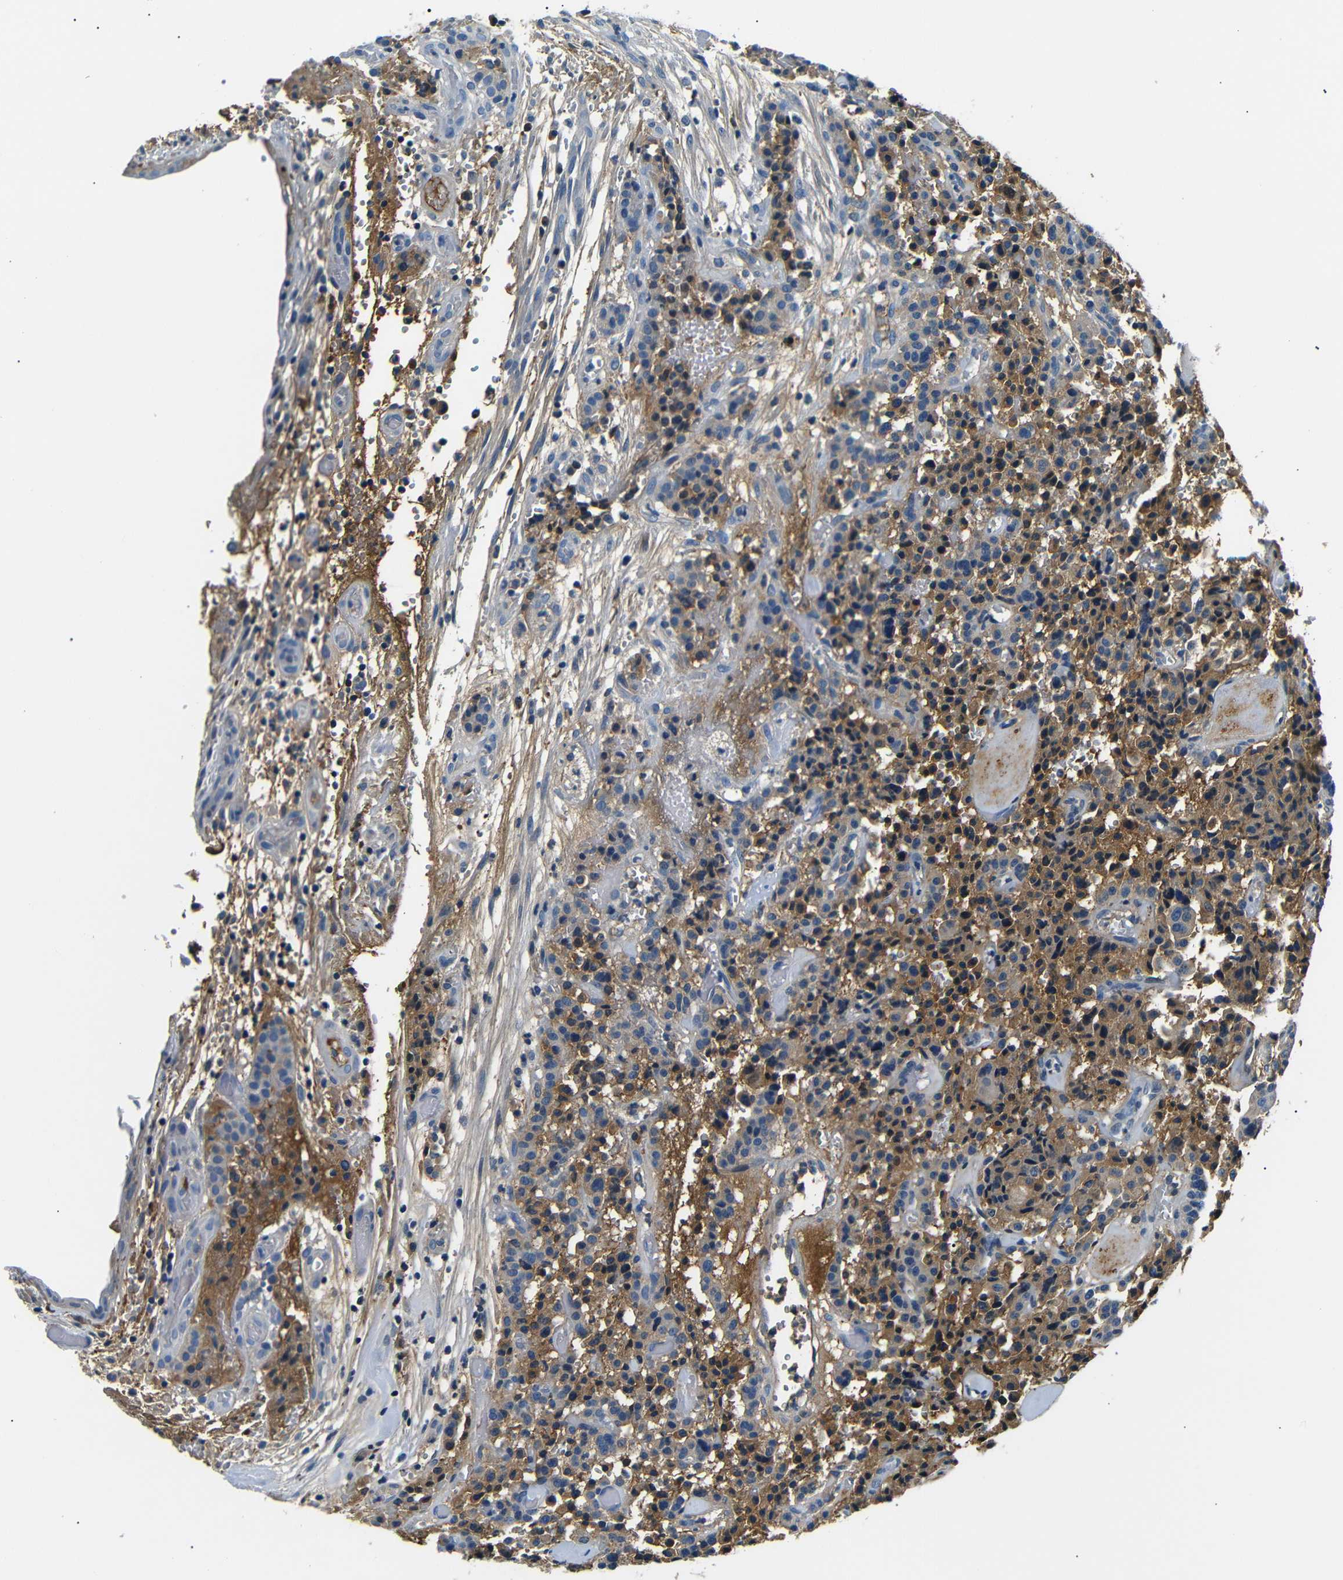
{"staining": {"intensity": "moderate", "quantity": "25%-75%", "location": "cytoplasmic/membranous,nuclear"}, "tissue": "carcinoid", "cell_type": "Tumor cells", "image_type": "cancer", "snomed": [{"axis": "morphology", "description": "Carcinoid, malignant, NOS"}, {"axis": "topography", "description": "Lung"}], "caption": "Protein expression by immunohistochemistry (IHC) shows moderate cytoplasmic/membranous and nuclear positivity in about 25%-75% of tumor cells in carcinoid (malignant).", "gene": "LHCGR", "patient": {"sex": "male", "age": 30}}